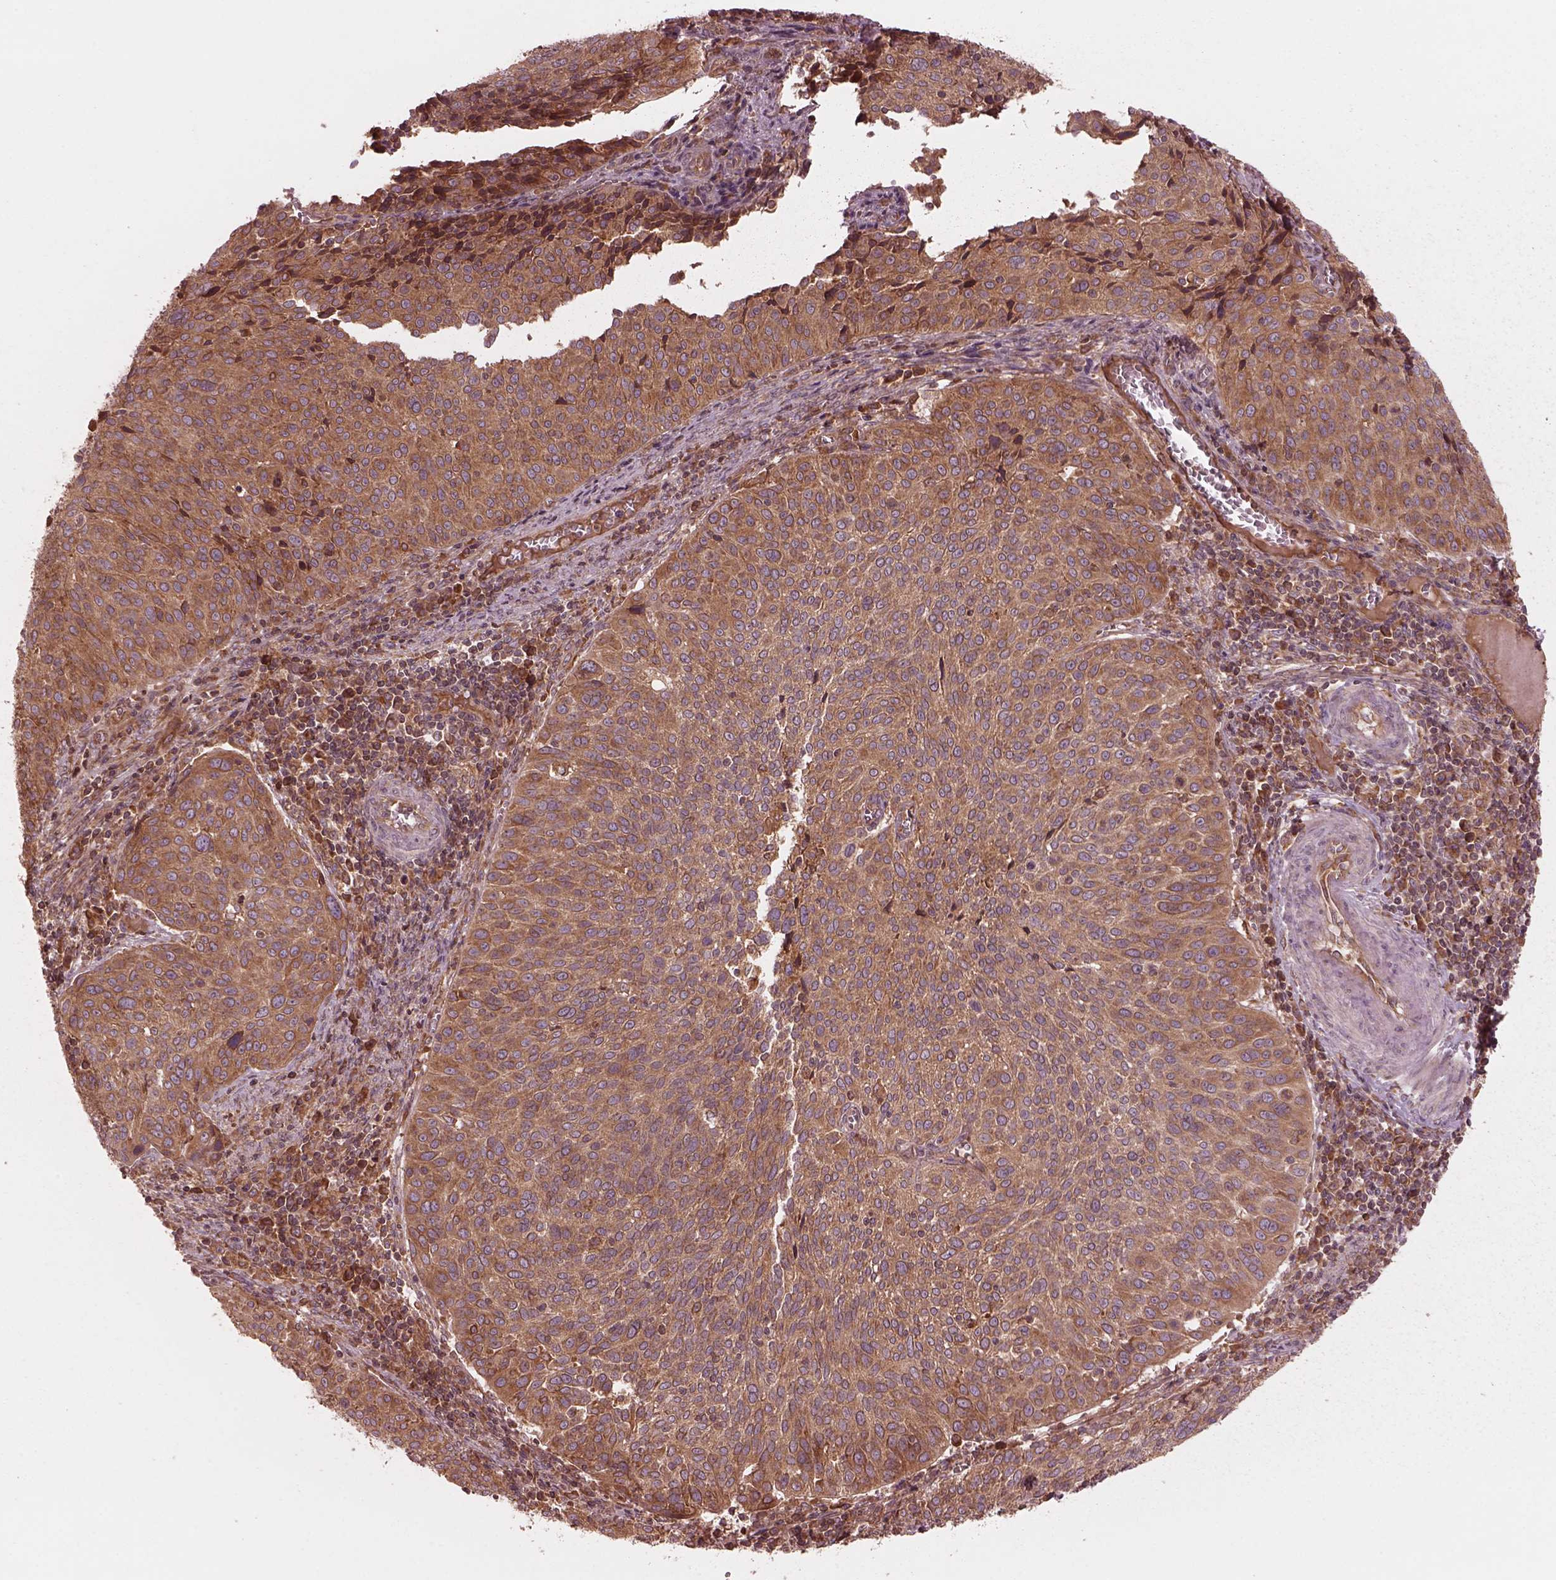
{"staining": {"intensity": "moderate", "quantity": ">75%", "location": "cytoplasmic/membranous"}, "tissue": "cervical cancer", "cell_type": "Tumor cells", "image_type": "cancer", "snomed": [{"axis": "morphology", "description": "Squamous cell carcinoma, NOS"}, {"axis": "topography", "description": "Cervix"}], "caption": "About >75% of tumor cells in human squamous cell carcinoma (cervical) show moderate cytoplasmic/membranous protein expression as visualized by brown immunohistochemical staining.", "gene": "PIK3R2", "patient": {"sex": "female", "age": 39}}